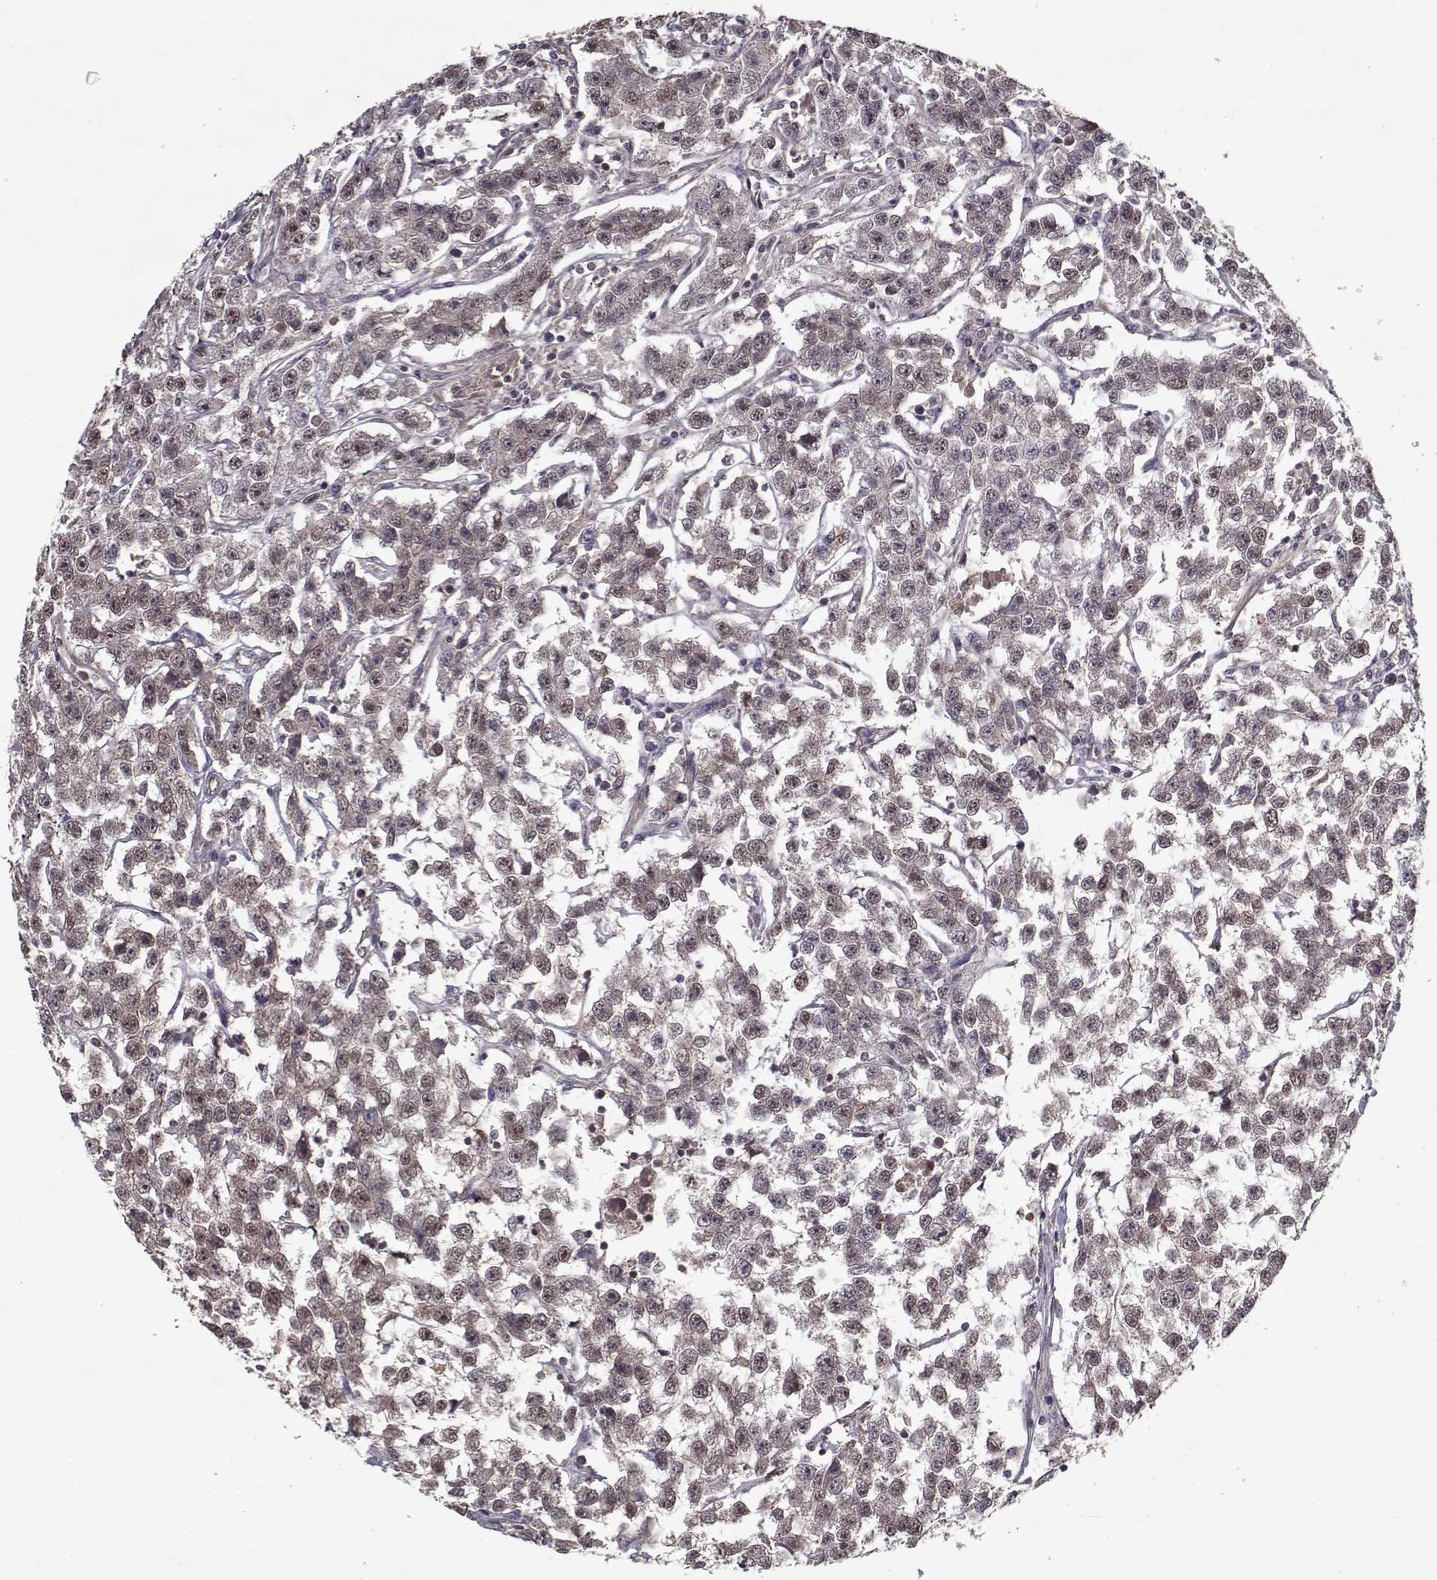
{"staining": {"intensity": "weak", "quantity": "<25%", "location": "cytoplasmic/membranous"}, "tissue": "testis cancer", "cell_type": "Tumor cells", "image_type": "cancer", "snomed": [{"axis": "morphology", "description": "Seminoma, NOS"}, {"axis": "topography", "description": "Testis"}], "caption": "Immunohistochemistry (IHC) of human seminoma (testis) exhibits no staining in tumor cells.", "gene": "PPP1R12A", "patient": {"sex": "male", "age": 59}}